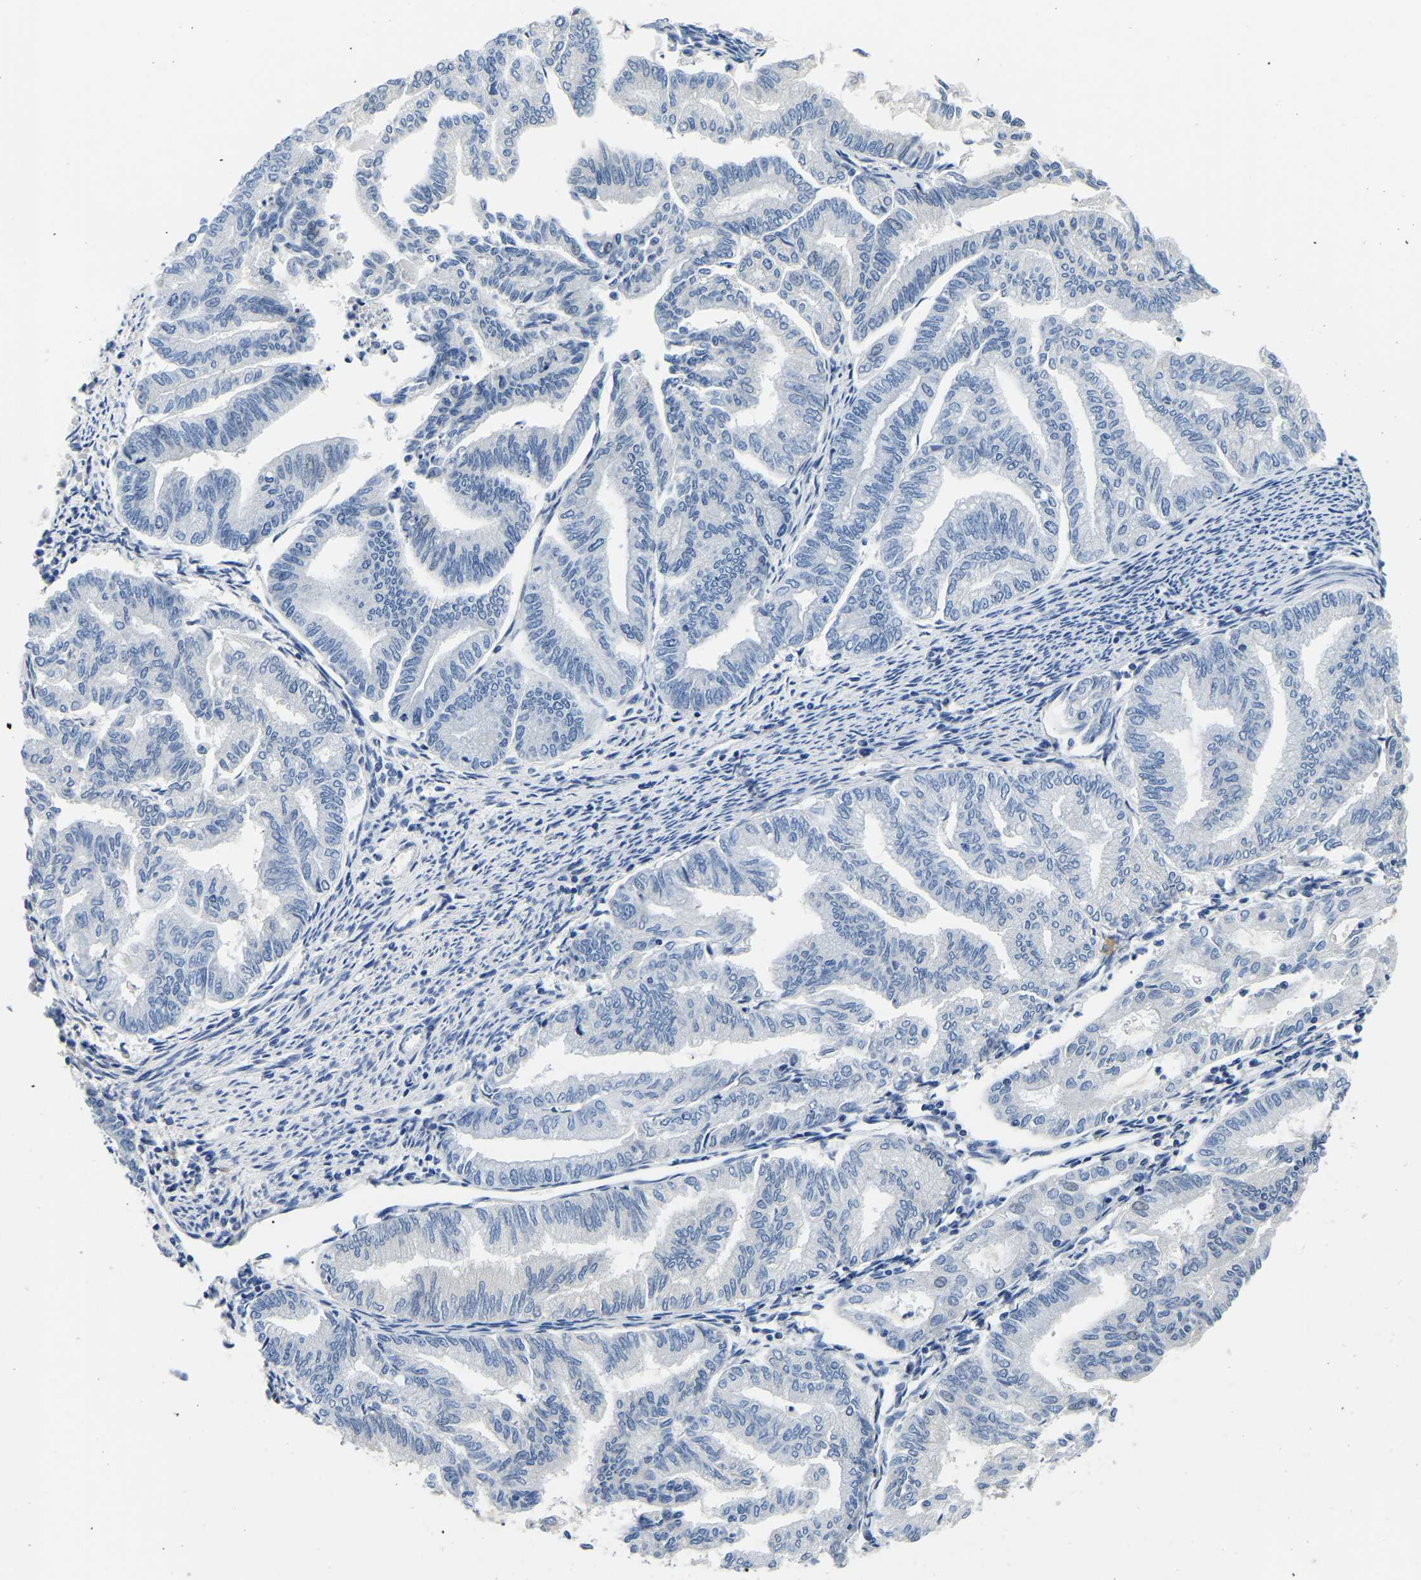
{"staining": {"intensity": "negative", "quantity": "none", "location": "none"}, "tissue": "endometrial cancer", "cell_type": "Tumor cells", "image_type": "cancer", "snomed": [{"axis": "morphology", "description": "Adenocarcinoma, NOS"}, {"axis": "topography", "description": "Endometrium"}], "caption": "Endometrial cancer (adenocarcinoma) was stained to show a protein in brown. There is no significant positivity in tumor cells. (Brightfield microscopy of DAB IHC at high magnification).", "gene": "PCK2", "patient": {"sex": "female", "age": 79}}